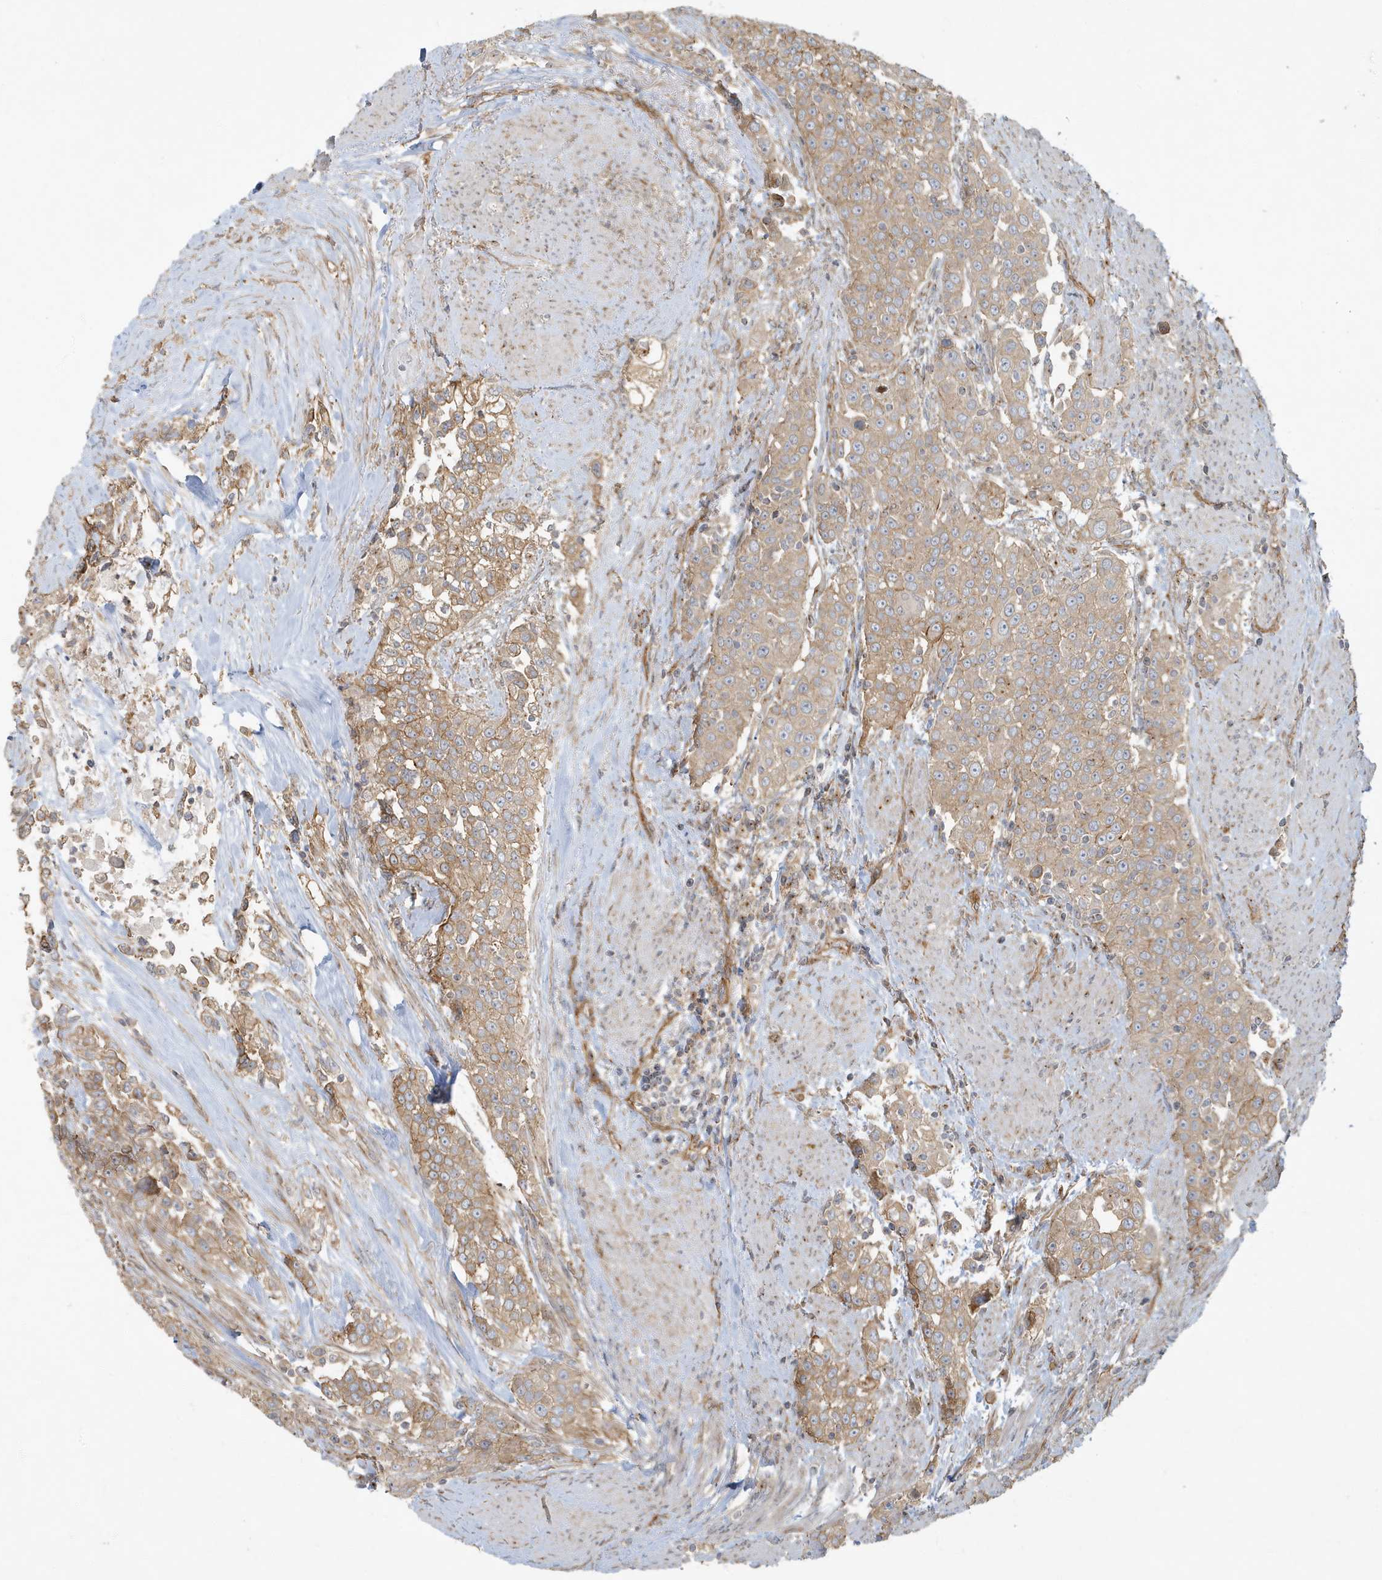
{"staining": {"intensity": "moderate", "quantity": ">75%", "location": "cytoplasmic/membranous"}, "tissue": "urothelial cancer", "cell_type": "Tumor cells", "image_type": "cancer", "snomed": [{"axis": "morphology", "description": "Urothelial carcinoma, High grade"}, {"axis": "topography", "description": "Urinary bladder"}], "caption": "Urothelial cancer was stained to show a protein in brown. There is medium levels of moderate cytoplasmic/membranous expression in approximately >75% of tumor cells.", "gene": "ATP23", "patient": {"sex": "female", "age": 80}}